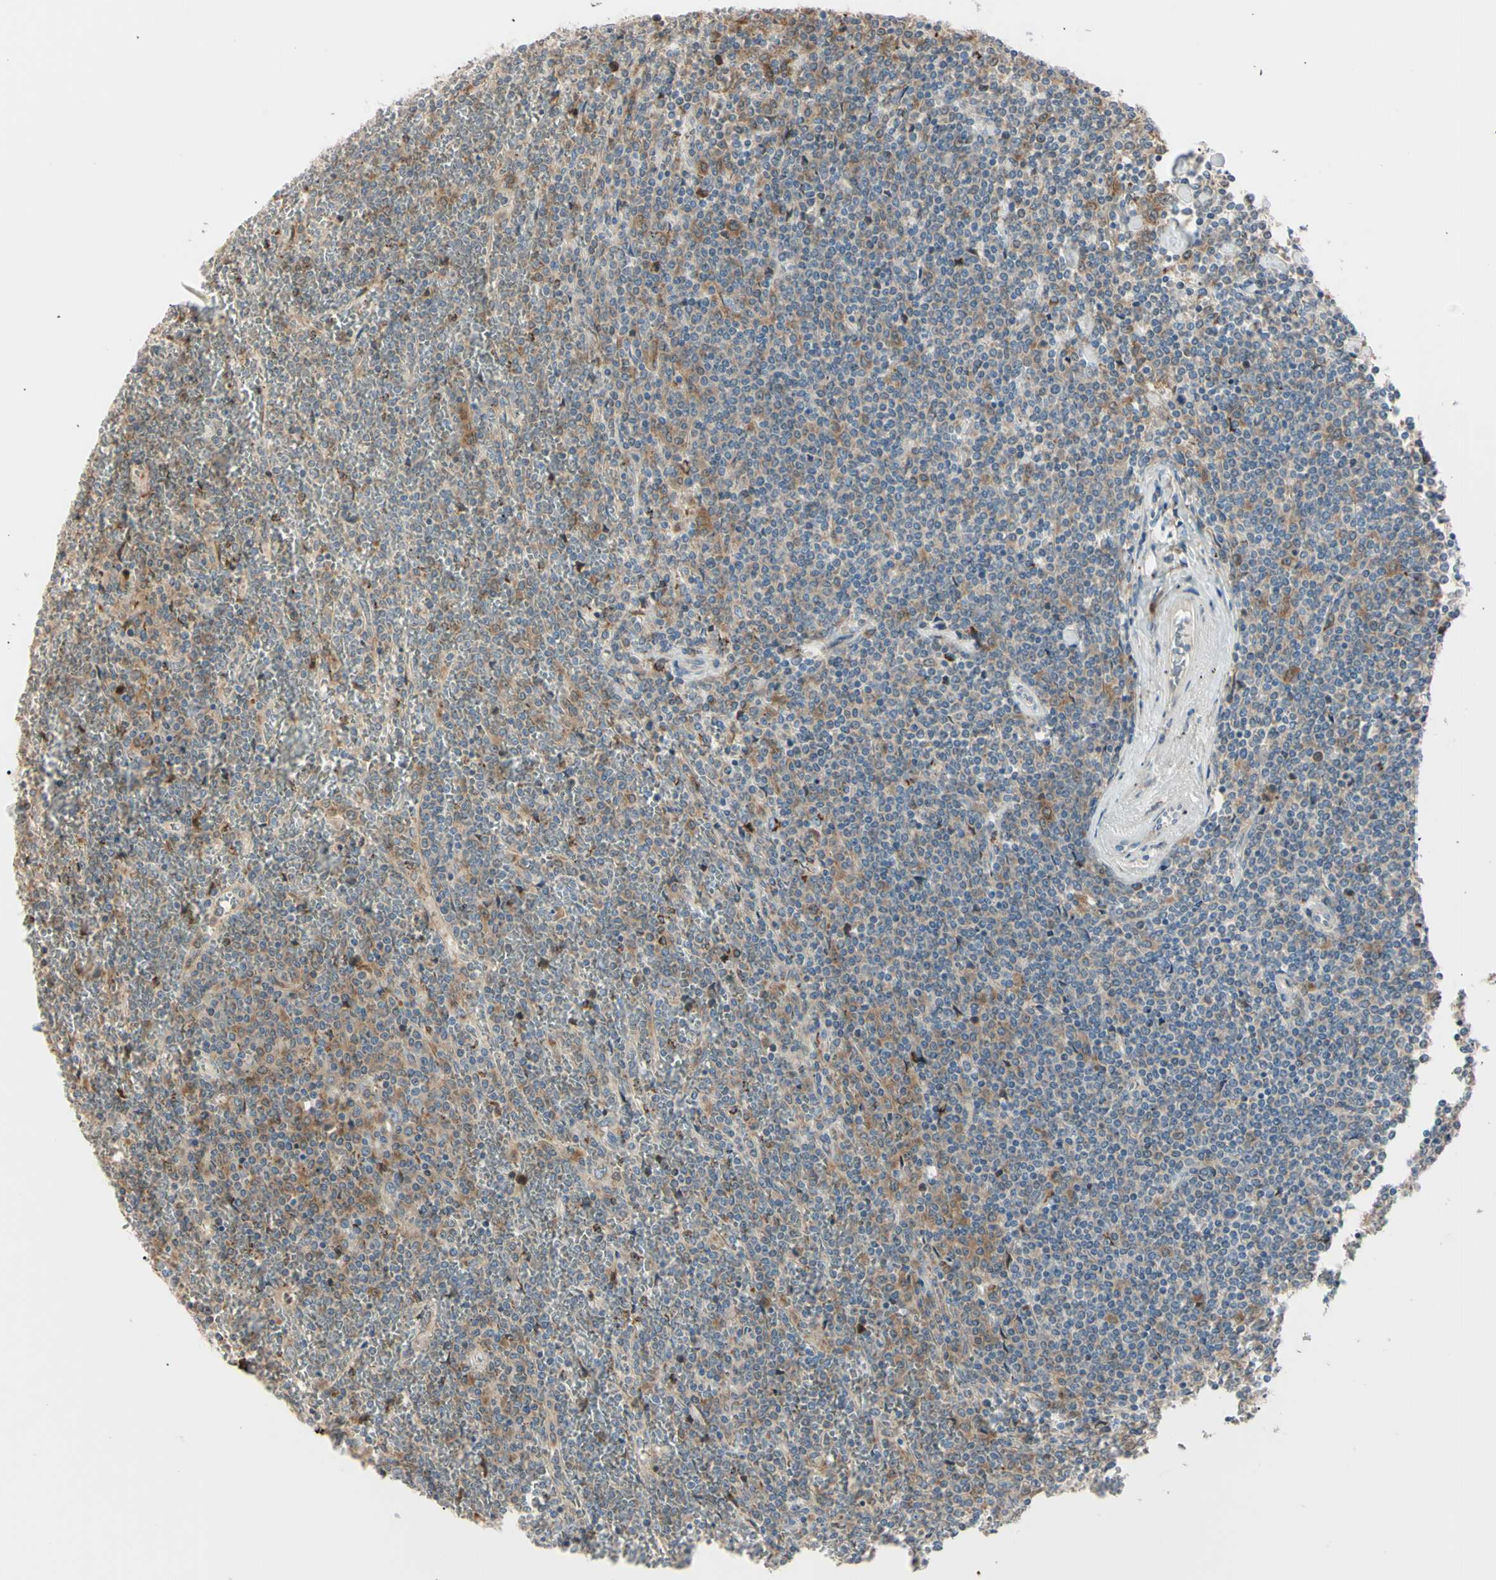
{"staining": {"intensity": "moderate", "quantity": "<25%", "location": "cytoplasmic/membranous"}, "tissue": "lymphoma", "cell_type": "Tumor cells", "image_type": "cancer", "snomed": [{"axis": "morphology", "description": "Malignant lymphoma, non-Hodgkin's type, Low grade"}, {"axis": "topography", "description": "Spleen"}], "caption": "Low-grade malignant lymphoma, non-Hodgkin's type stained with IHC reveals moderate cytoplasmic/membranous expression in about <25% of tumor cells. (Stains: DAB in brown, nuclei in blue, Microscopy: brightfield microscopy at high magnification).", "gene": "EIF5A", "patient": {"sex": "female", "age": 19}}